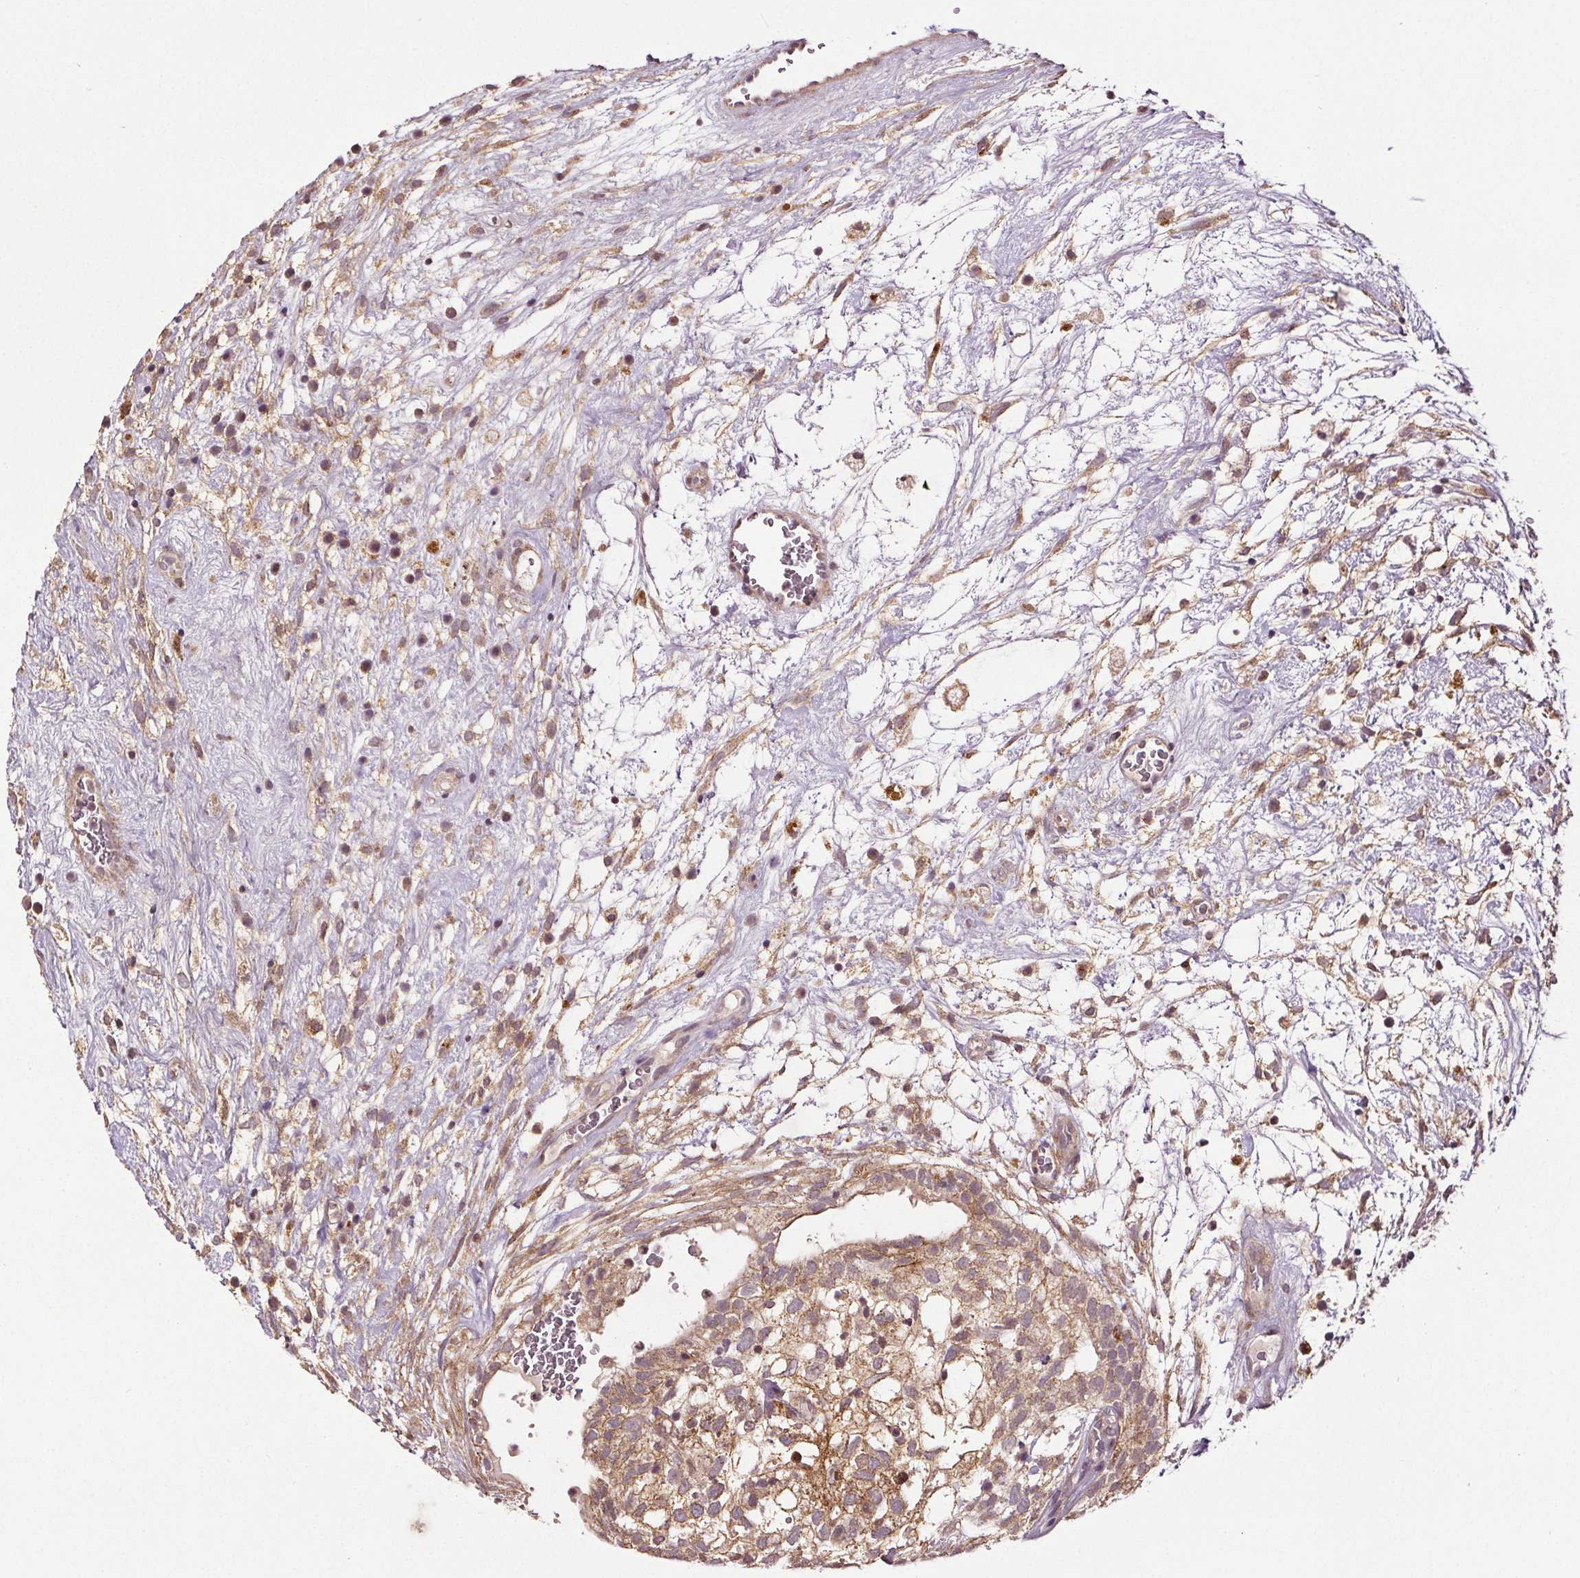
{"staining": {"intensity": "moderate", "quantity": "25%-75%", "location": "cytoplasmic/membranous"}, "tissue": "testis cancer", "cell_type": "Tumor cells", "image_type": "cancer", "snomed": [{"axis": "morphology", "description": "Normal tissue, NOS"}, {"axis": "morphology", "description": "Carcinoma, Embryonal, NOS"}, {"axis": "topography", "description": "Testis"}], "caption": "There is medium levels of moderate cytoplasmic/membranous staining in tumor cells of testis cancer, as demonstrated by immunohistochemical staining (brown color).", "gene": "EPHB3", "patient": {"sex": "male", "age": 32}}